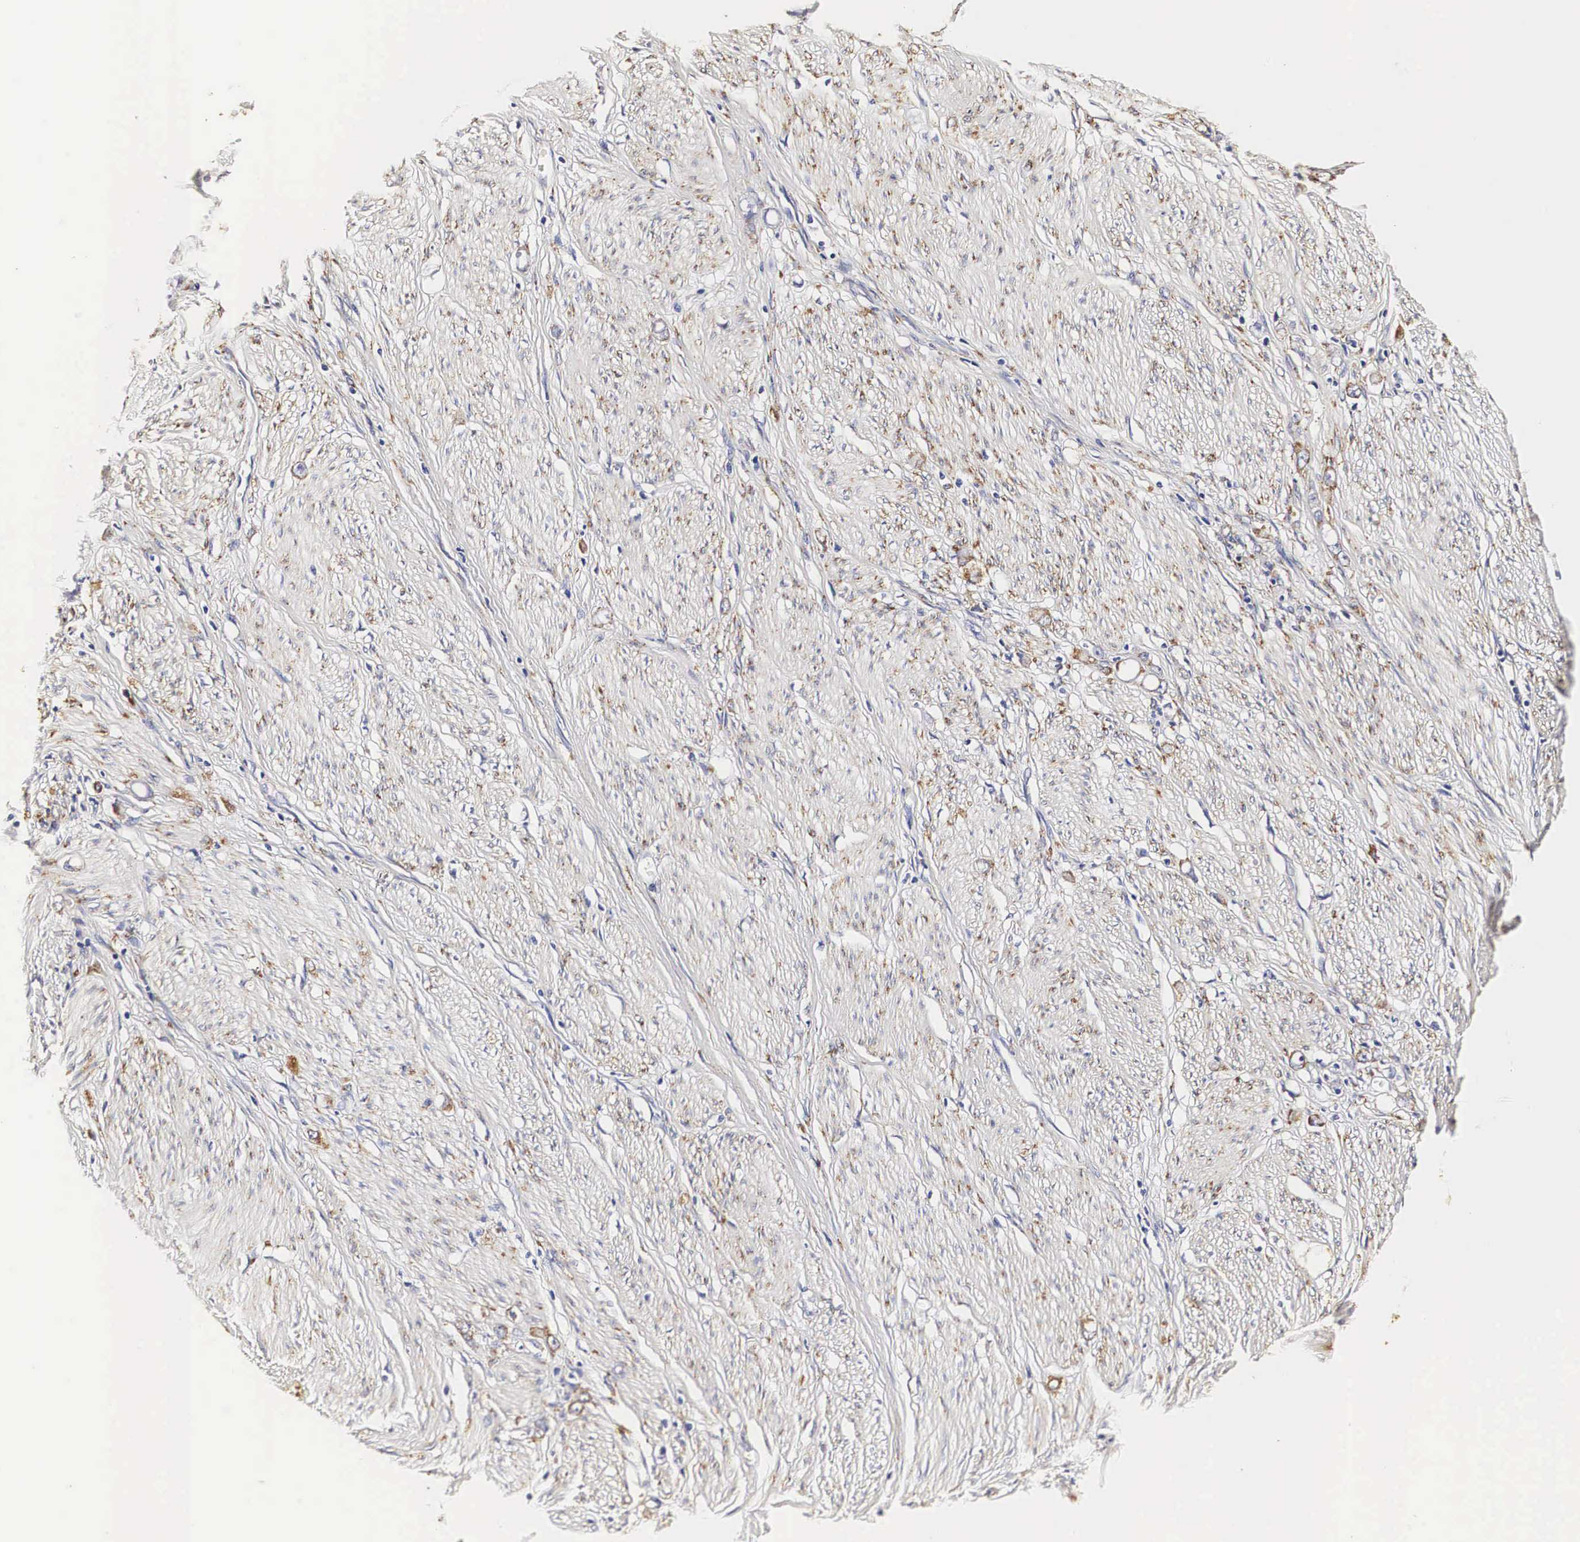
{"staining": {"intensity": "weak", "quantity": "25%-75%", "location": "cytoplasmic/membranous"}, "tissue": "stomach cancer", "cell_type": "Tumor cells", "image_type": "cancer", "snomed": [{"axis": "morphology", "description": "Adenocarcinoma, NOS"}, {"axis": "topography", "description": "Stomach"}], "caption": "Protein expression analysis of stomach cancer (adenocarcinoma) displays weak cytoplasmic/membranous positivity in approximately 25%-75% of tumor cells.", "gene": "CKAP4", "patient": {"sex": "male", "age": 72}}